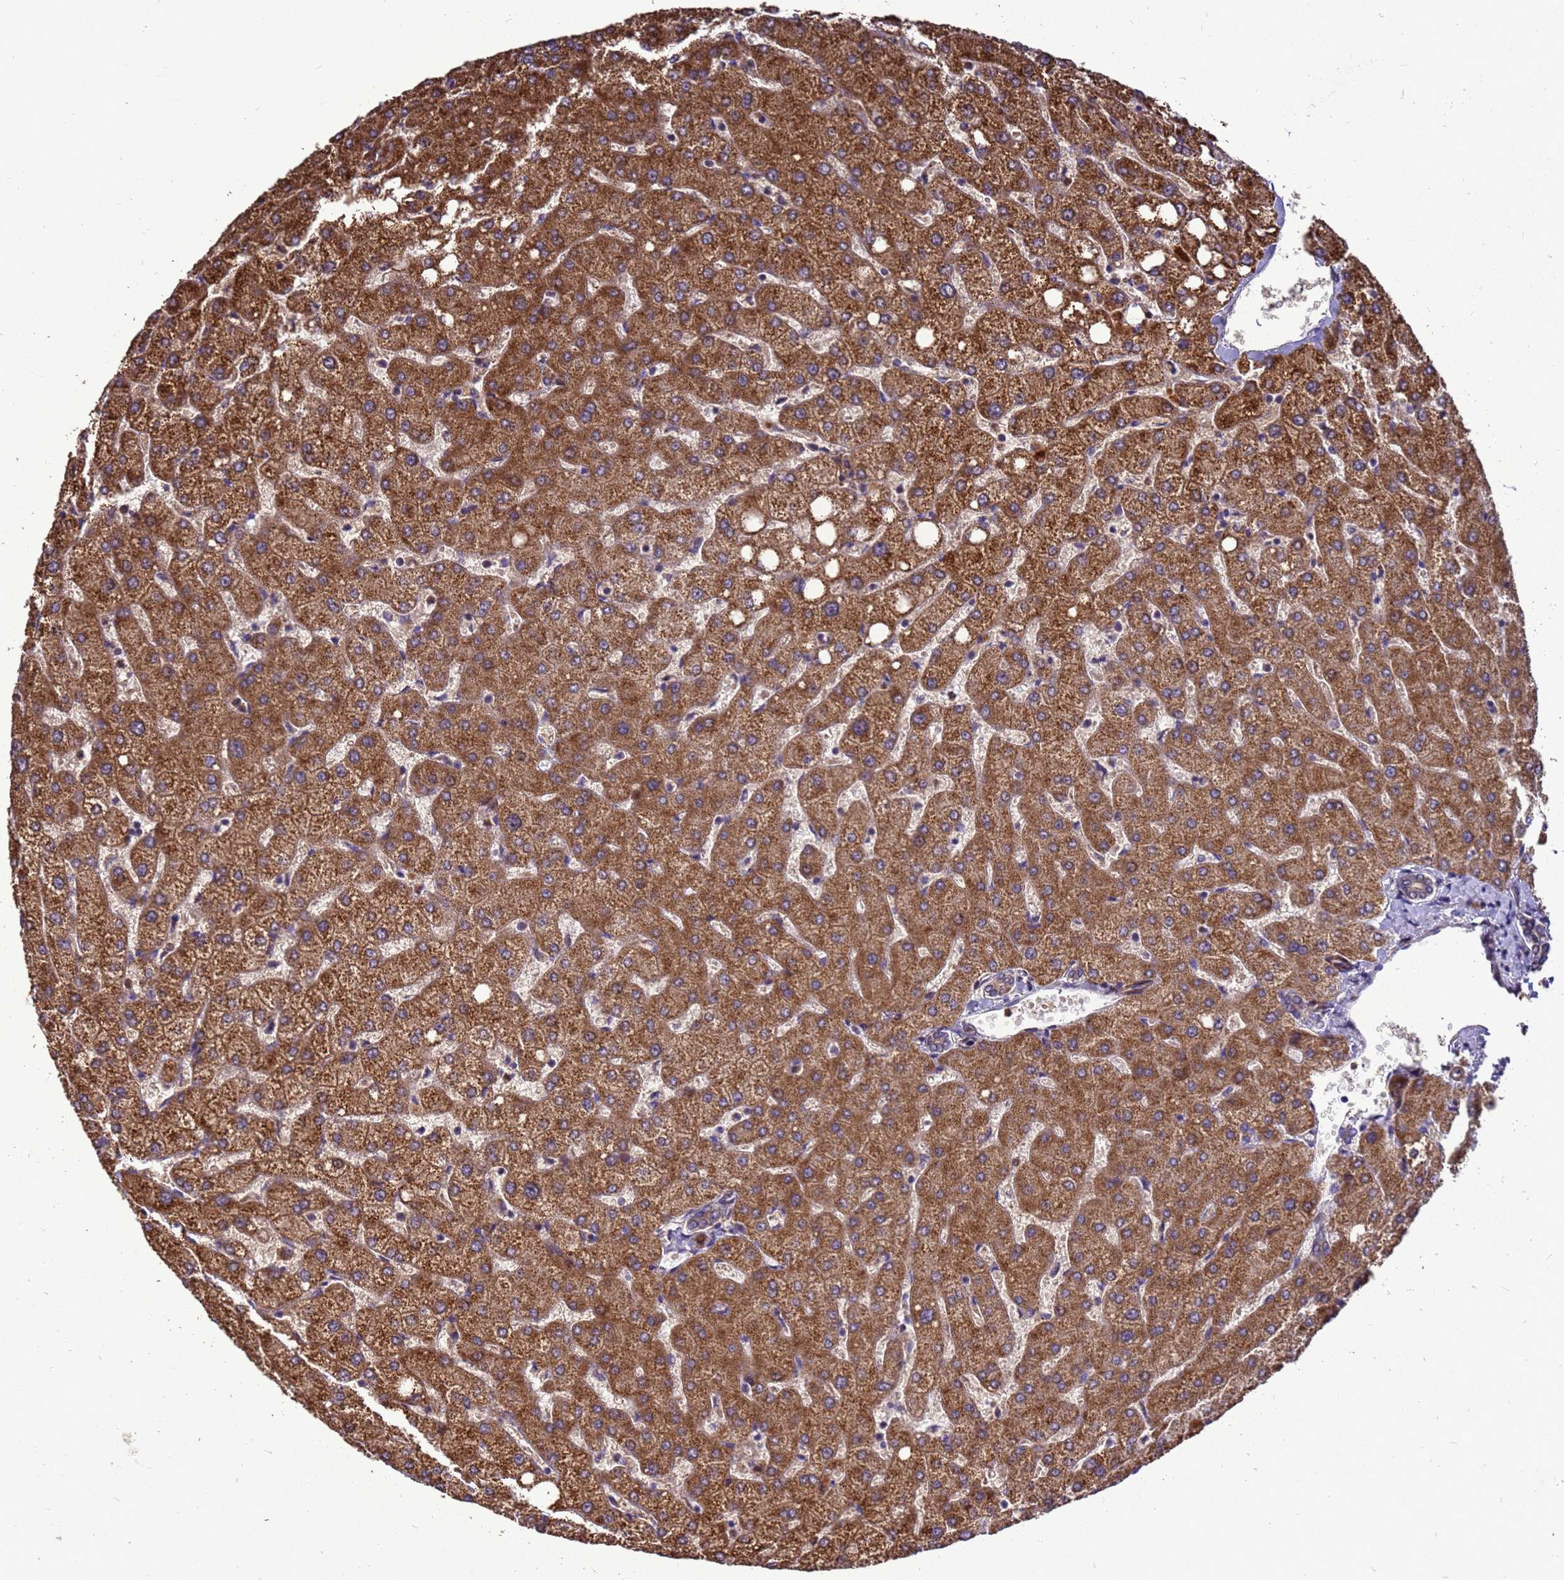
{"staining": {"intensity": "weak", "quantity": ">75%", "location": "cytoplasmic/membranous"}, "tissue": "liver", "cell_type": "Cholangiocytes", "image_type": "normal", "snomed": [{"axis": "morphology", "description": "Normal tissue, NOS"}, {"axis": "topography", "description": "Liver"}], "caption": "Protein analysis of unremarkable liver exhibits weak cytoplasmic/membranous positivity in about >75% of cholangiocytes. Nuclei are stained in blue.", "gene": "RSPRY1", "patient": {"sex": "female", "age": 54}}